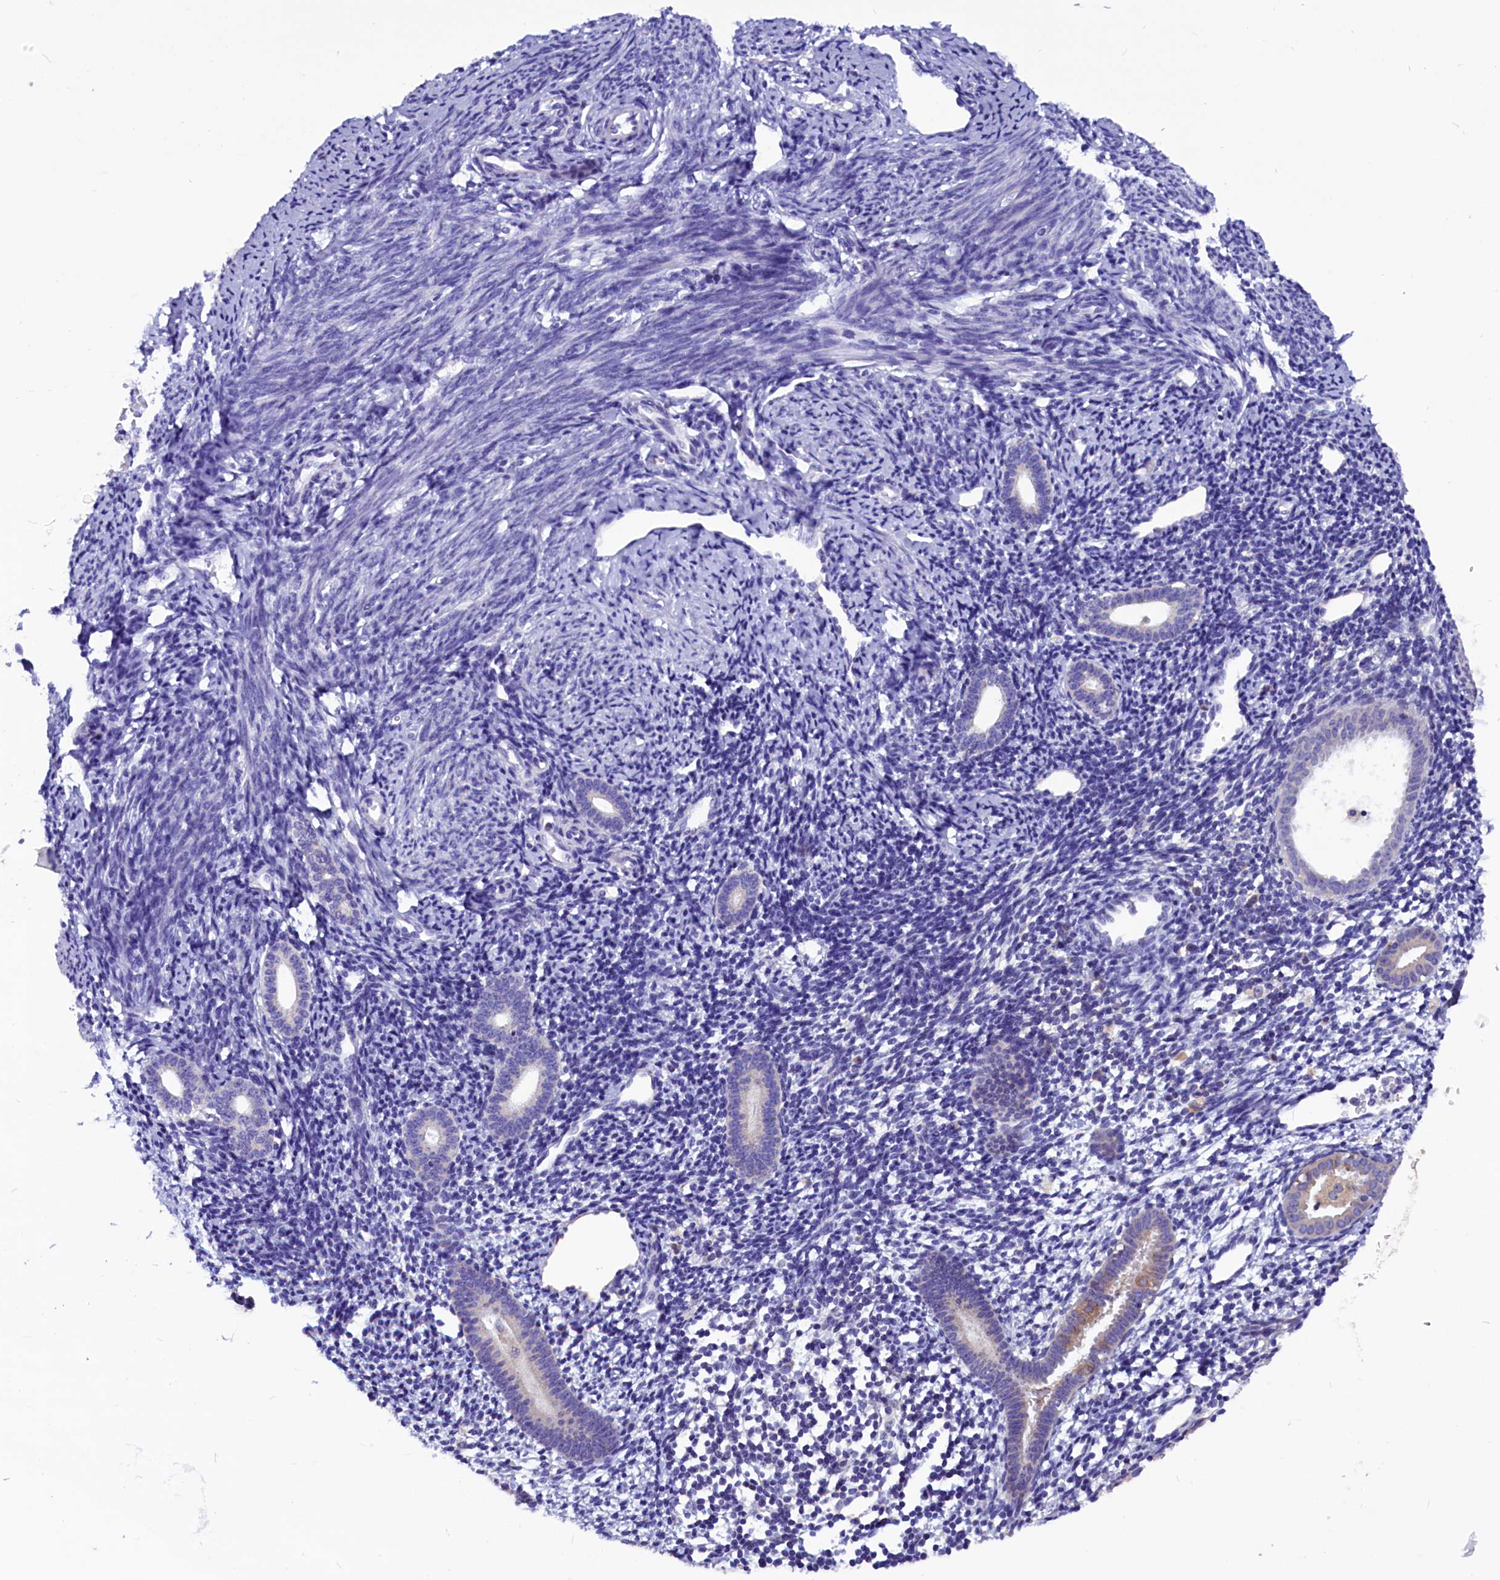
{"staining": {"intensity": "negative", "quantity": "none", "location": "none"}, "tissue": "endometrium", "cell_type": "Cells in endometrial stroma", "image_type": "normal", "snomed": [{"axis": "morphology", "description": "Normal tissue, NOS"}, {"axis": "topography", "description": "Endometrium"}], "caption": "A photomicrograph of endometrium stained for a protein shows no brown staining in cells in endometrial stroma. The staining was performed using DAB (3,3'-diaminobenzidine) to visualize the protein expression in brown, while the nuclei were stained in blue with hematoxylin (Magnification: 20x).", "gene": "CCBE1", "patient": {"sex": "female", "age": 56}}